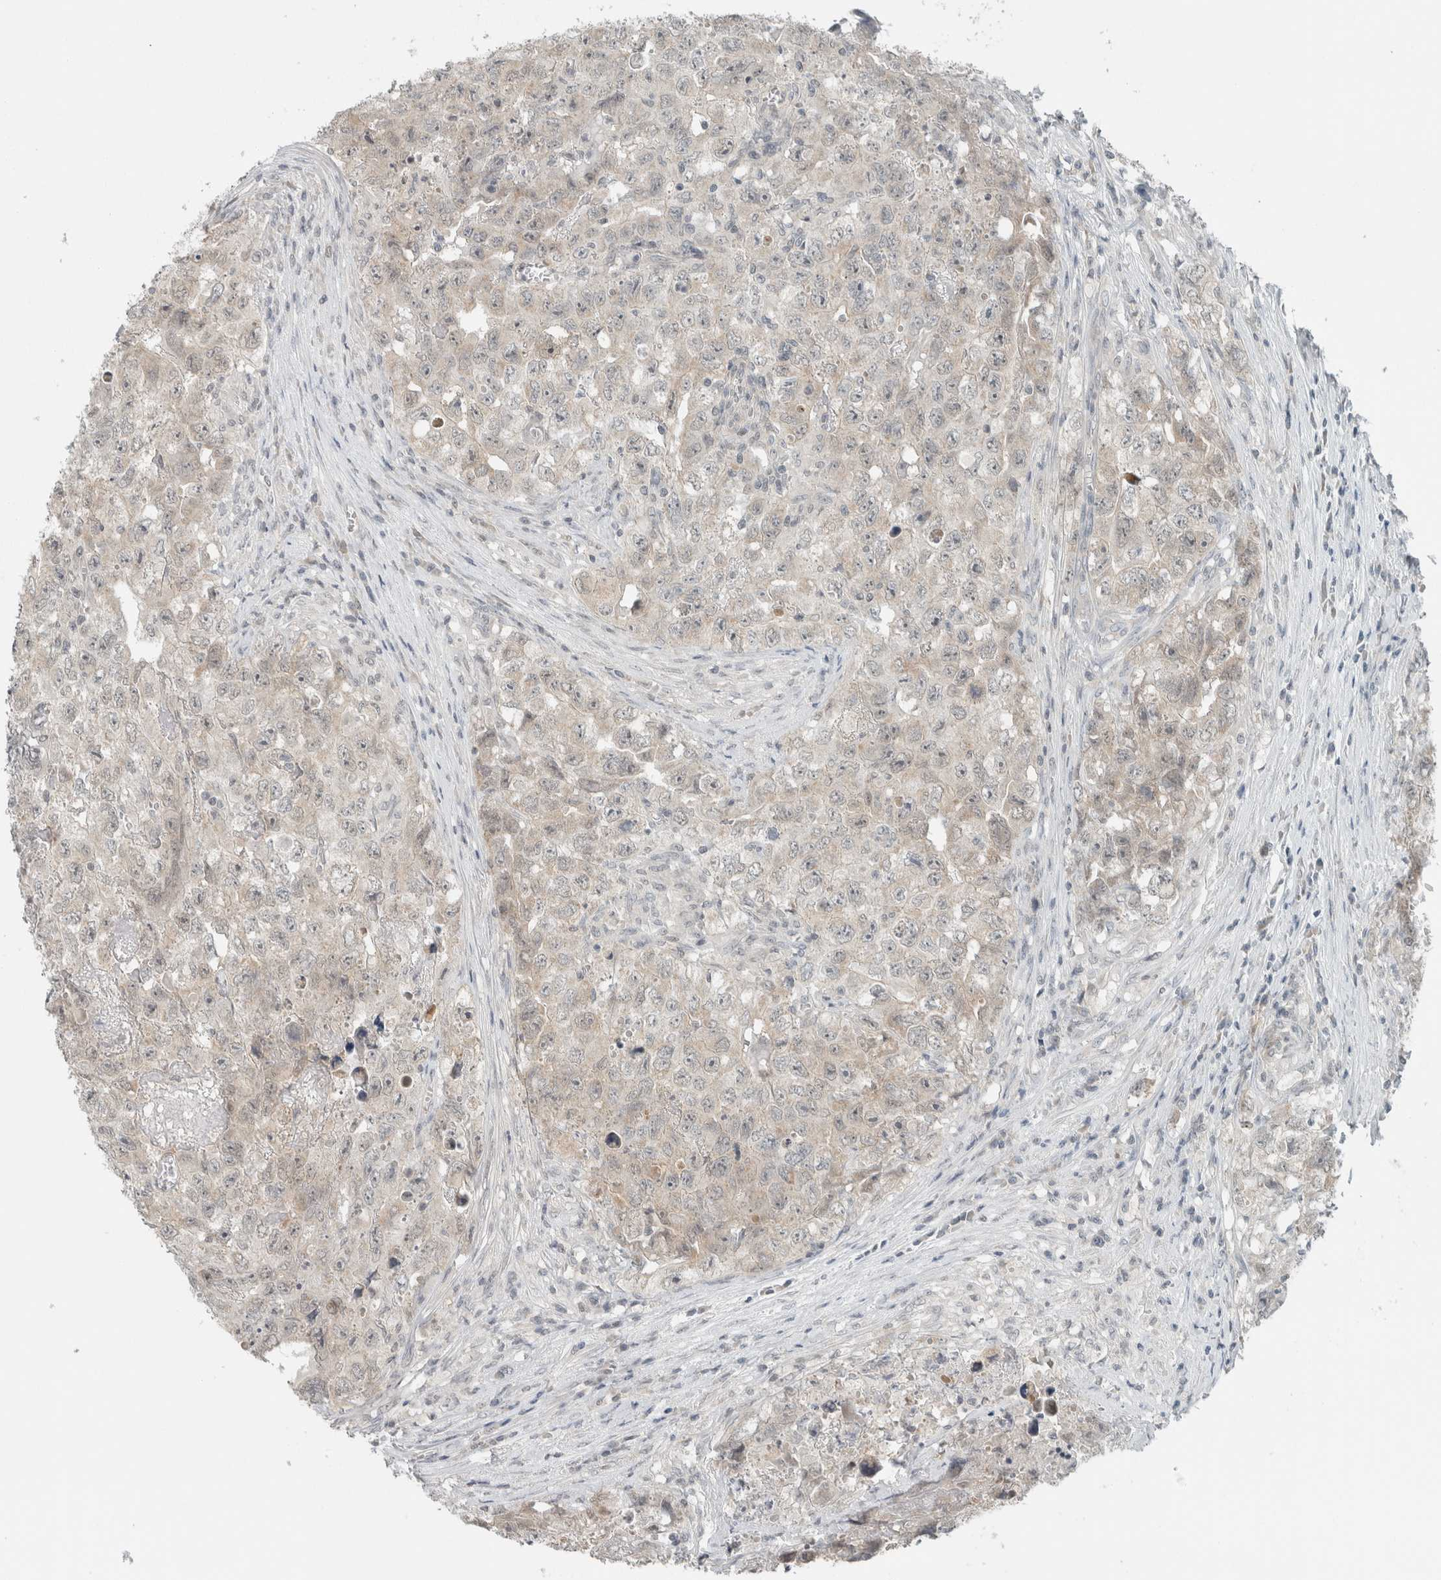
{"staining": {"intensity": "weak", "quantity": "<25%", "location": "cytoplasmic/membranous"}, "tissue": "testis cancer", "cell_type": "Tumor cells", "image_type": "cancer", "snomed": [{"axis": "morphology", "description": "Seminoma, NOS"}, {"axis": "morphology", "description": "Carcinoma, Embryonal, NOS"}, {"axis": "topography", "description": "Testis"}], "caption": "Tumor cells show no significant positivity in testis seminoma. (Immunohistochemistry (ihc), brightfield microscopy, high magnification).", "gene": "TRIT1", "patient": {"sex": "male", "age": 43}}